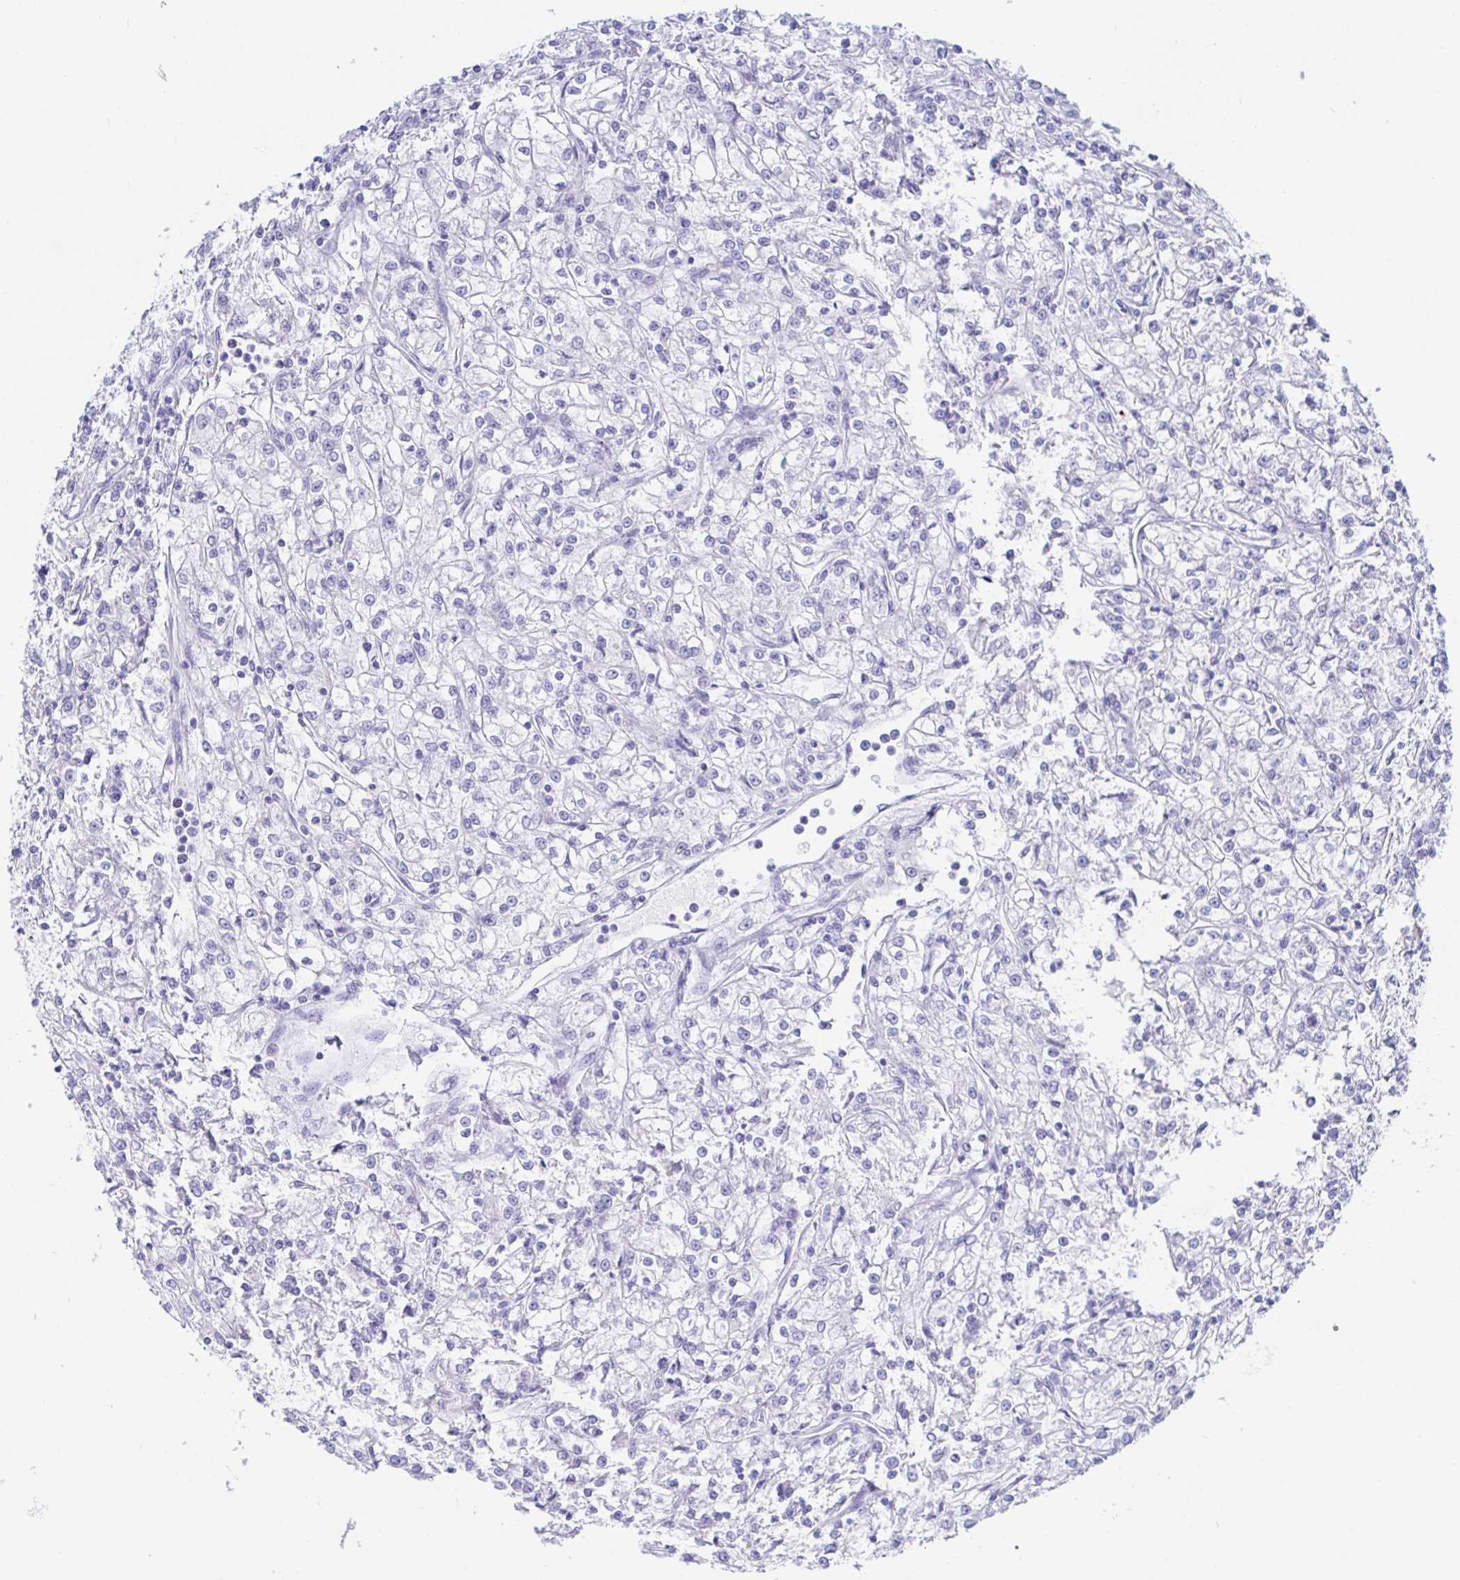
{"staining": {"intensity": "negative", "quantity": "none", "location": "none"}, "tissue": "renal cancer", "cell_type": "Tumor cells", "image_type": "cancer", "snomed": [{"axis": "morphology", "description": "Adenocarcinoma, NOS"}, {"axis": "topography", "description": "Kidney"}], "caption": "IHC micrograph of adenocarcinoma (renal) stained for a protein (brown), which displays no expression in tumor cells.", "gene": "KCNH6", "patient": {"sex": "female", "age": 59}}